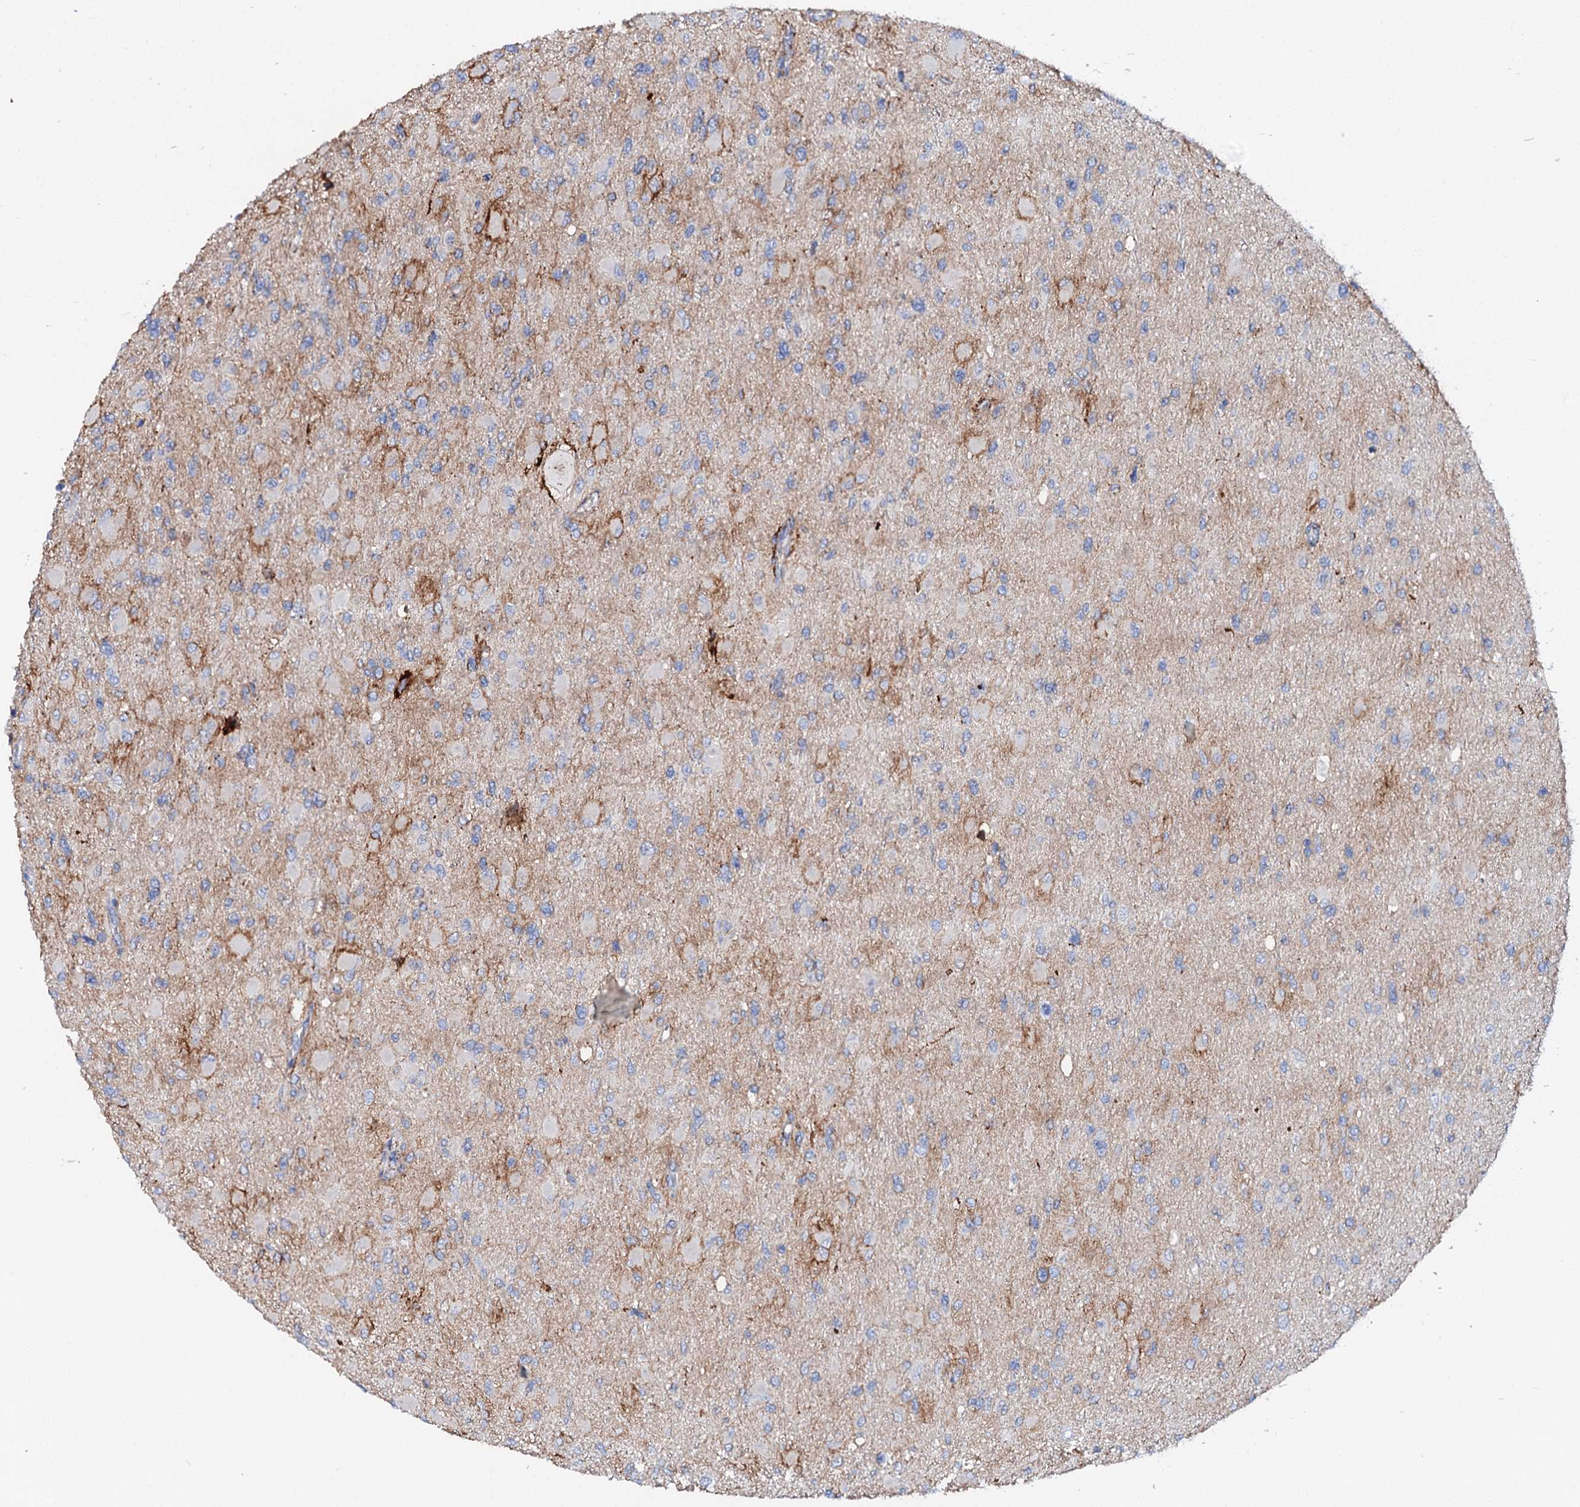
{"staining": {"intensity": "negative", "quantity": "none", "location": "none"}, "tissue": "glioma", "cell_type": "Tumor cells", "image_type": "cancer", "snomed": [{"axis": "morphology", "description": "Glioma, malignant, High grade"}, {"axis": "topography", "description": "Cerebral cortex"}], "caption": "The immunohistochemistry (IHC) histopathology image has no significant expression in tumor cells of glioma tissue.", "gene": "MED13L", "patient": {"sex": "female", "age": 36}}